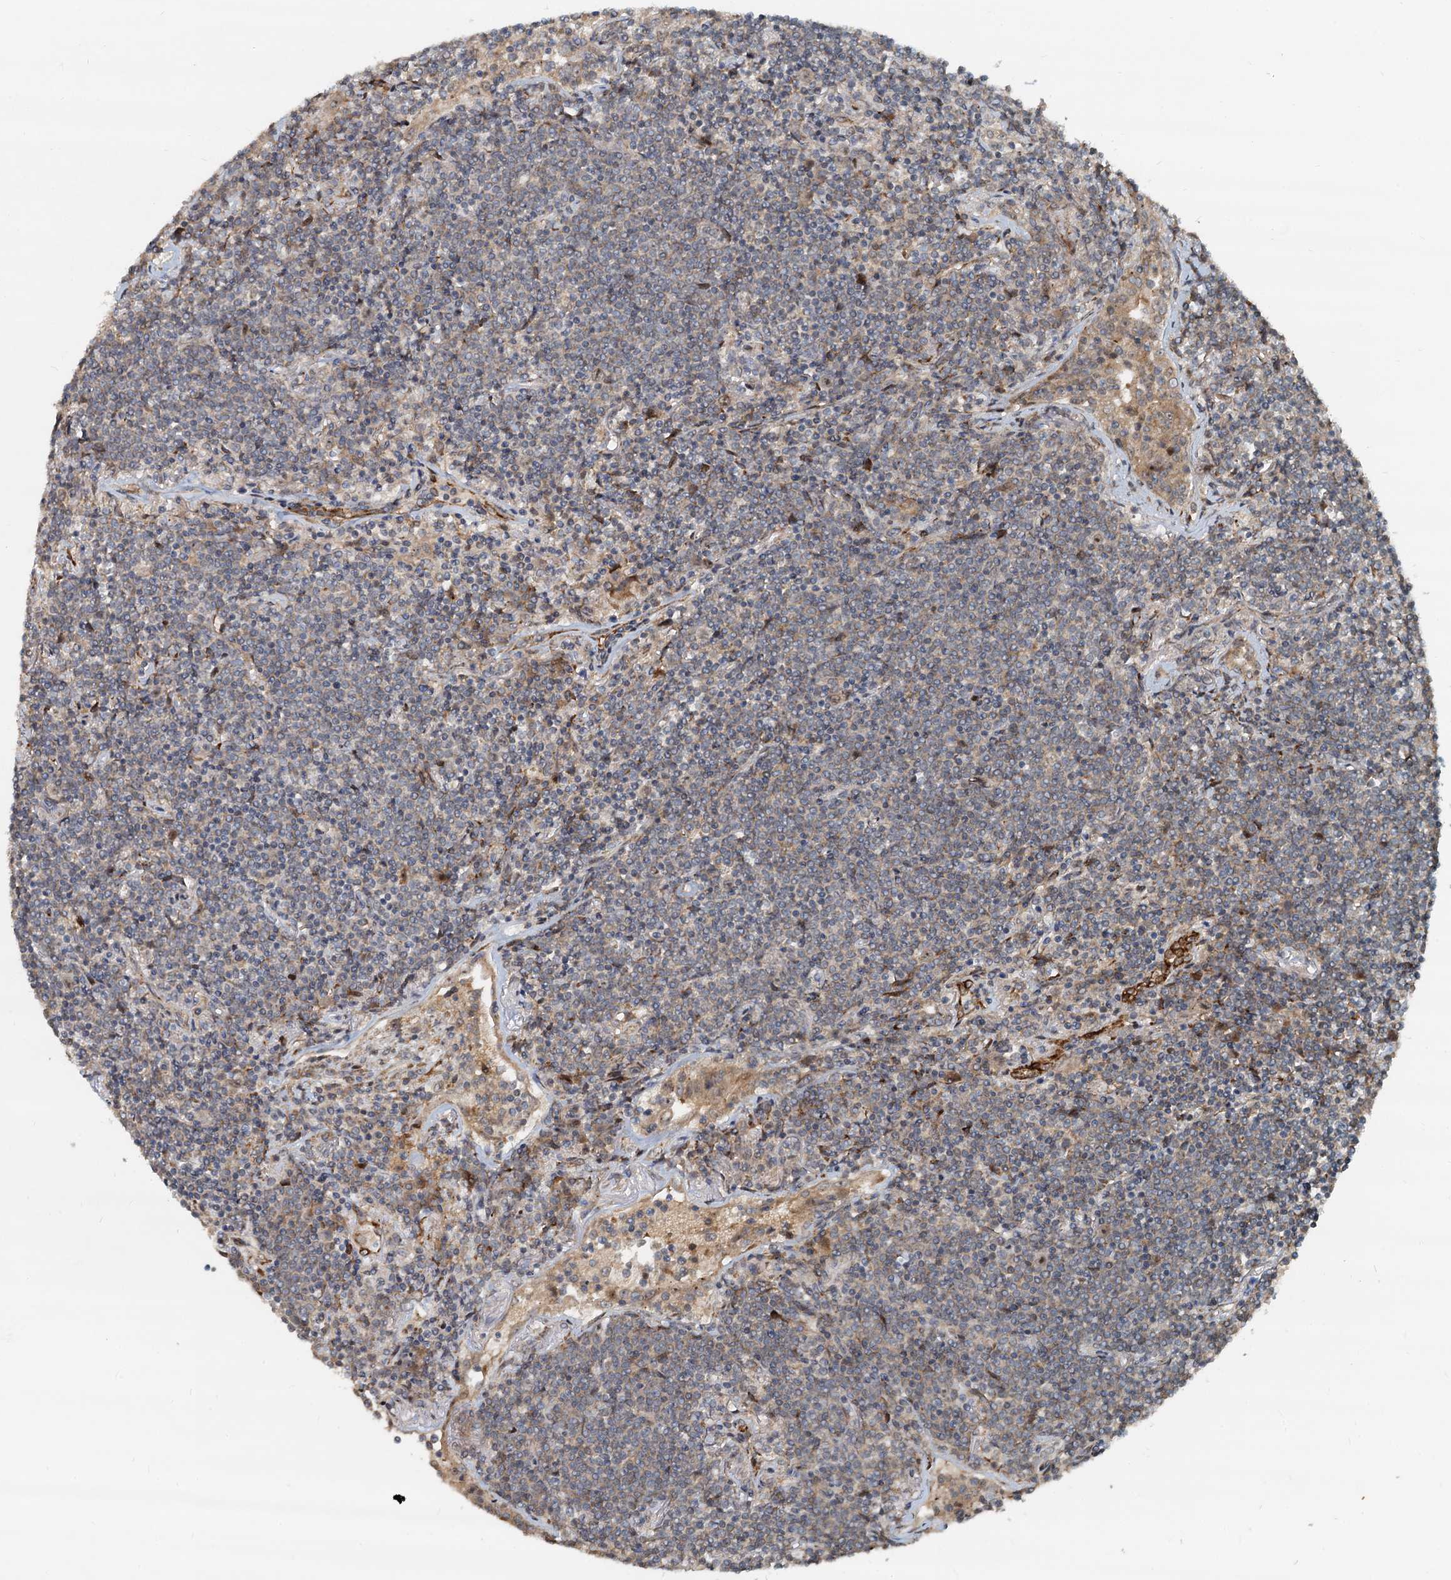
{"staining": {"intensity": "weak", "quantity": "25%-75%", "location": "cytoplasmic/membranous"}, "tissue": "lymphoma", "cell_type": "Tumor cells", "image_type": "cancer", "snomed": [{"axis": "morphology", "description": "Malignant lymphoma, non-Hodgkin's type, Low grade"}, {"axis": "topography", "description": "Lung"}], "caption": "This is a photomicrograph of immunohistochemistry staining of lymphoma, which shows weak staining in the cytoplasmic/membranous of tumor cells.", "gene": "CEP68", "patient": {"sex": "female", "age": 71}}